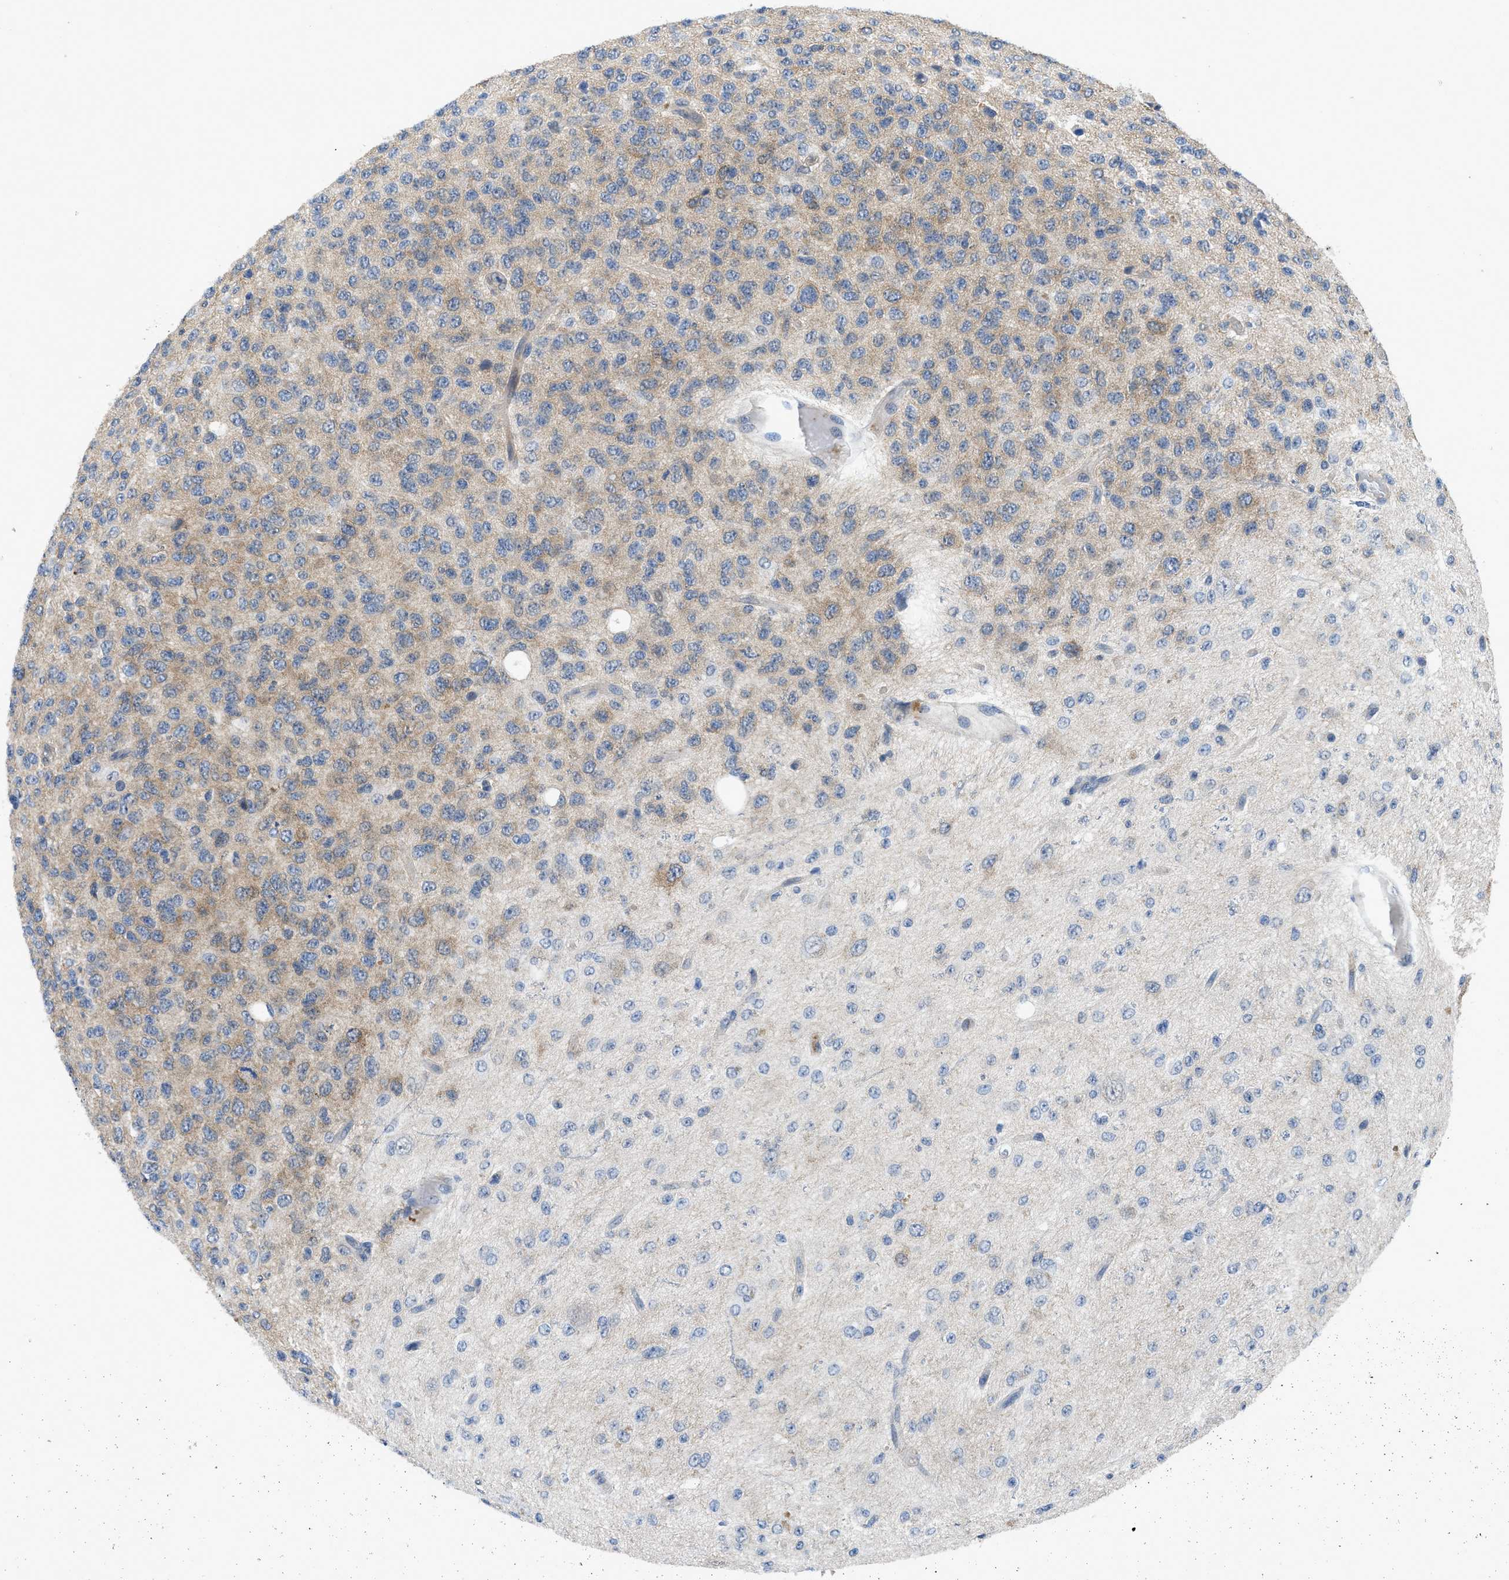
{"staining": {"intensity": "negative", "quantity": "none", "location": "none"}, "tissue": "glioma", "cell_type": "Tumor cells", "image_type": "cancer", "snomed": [{"axis": "morphology", "description": "Glioma, malignant, High grade"}, {"axis": "topography", "description": "pancreas cauda"}], "caption": "The histopathology image displays no significant expression in tumor cells of malignant glioma (high-grade).", "gene": "PANX1", "patient": {"sex": "male", "age": 60}}